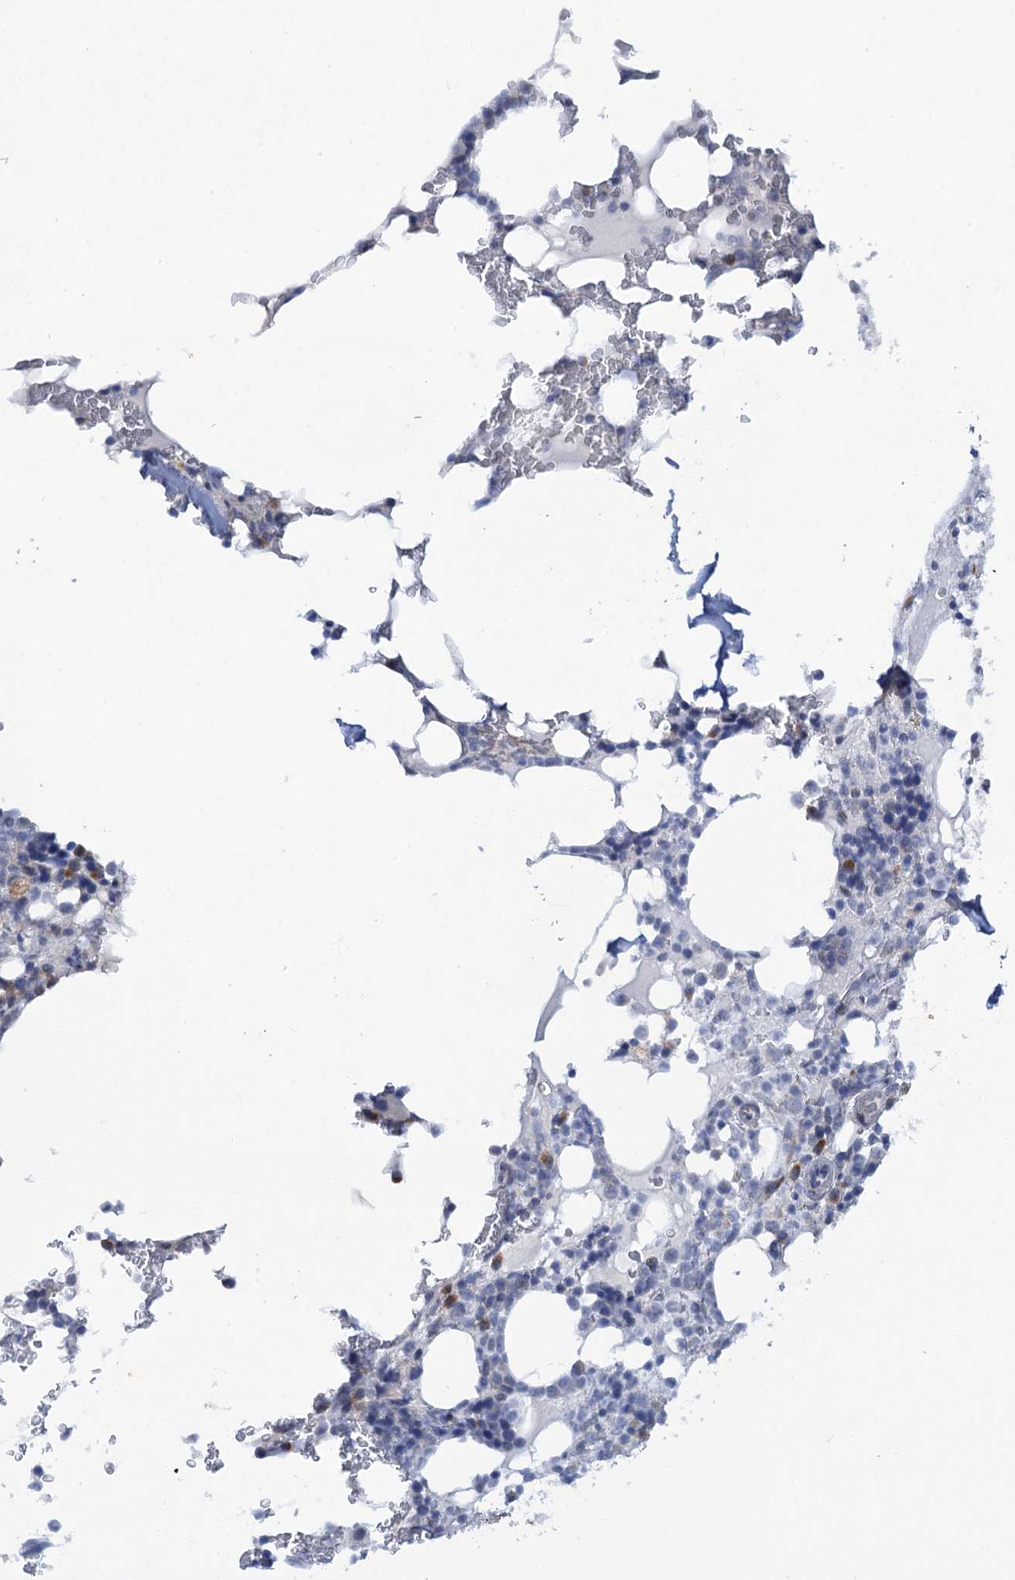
{"staining": {"intensity": "weak", "quantity": "<25%", "location": "cytoplasmic/membranous"}, "tissue": "bone marrow", "cell_type": "Hematopoietic cells", "image_type": "normal", "snomed": [{"axis": "morphology", "description": "Normal tissue, NOS"}, {"axis": "topography", "description": "Bone marrow"}], "caption": "An immunohistochemistry photomicrograph of benign bone marrow is shown. There is no staining in hematopoietic cells of bone marrow. The staining was performed using DAB (3,3'-diaminobenzidine) to visualize the protein expression in brown, while the nuclei were stained in blue with hematoxylin (Magnification: 20x).", "gene": "QPCTL", "patient": {"sex": "male", "age": 58}}